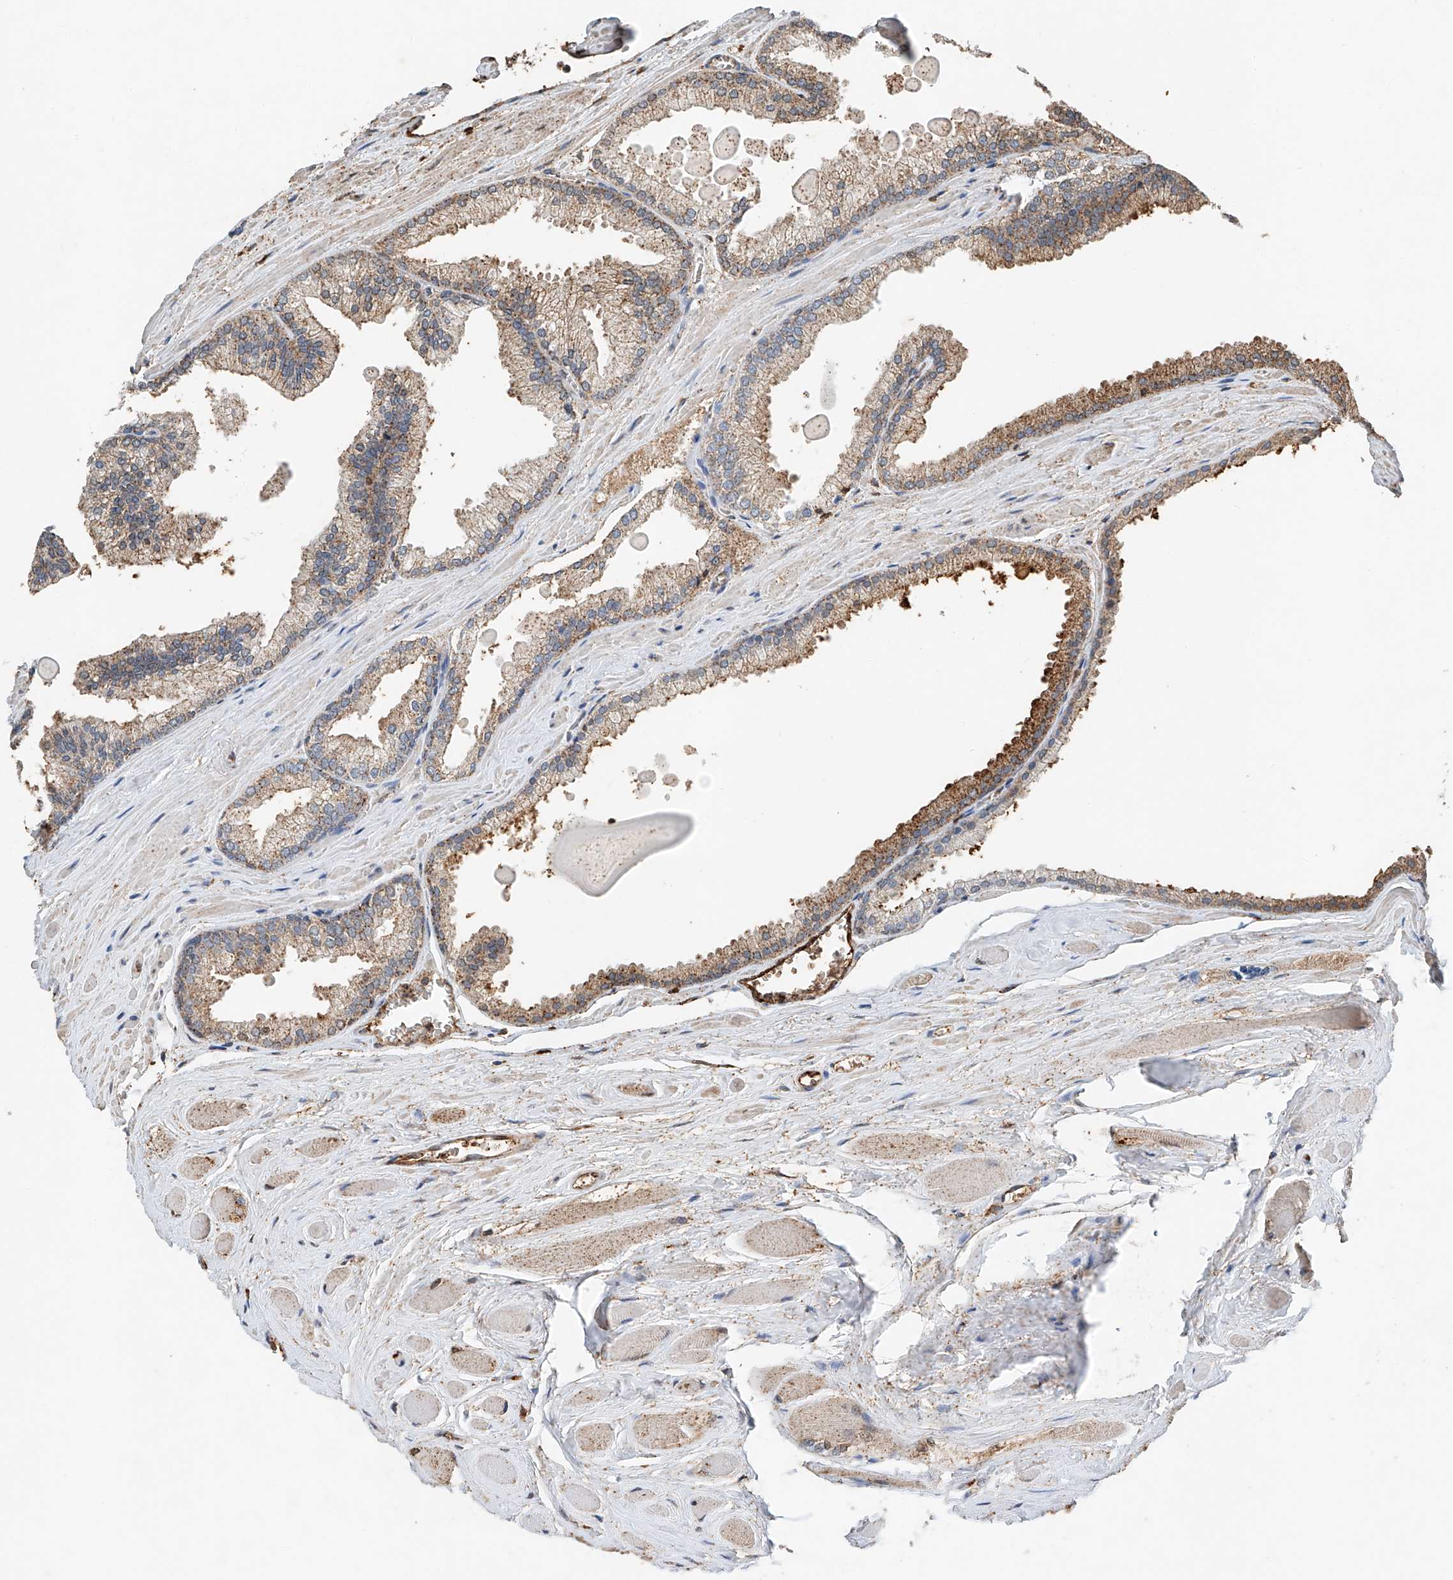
{"staining": {"intensity": "moderate", "quantity": "25%-75%", "location": "cytoplasmic/membranous"}, "tissue": "prostate cancer", "cell_type": "Tumor cells", "image_type": "cancer", "snomed": [{"axis": "morphology", "description": "Adenocarcinoma, Low grade"}, {"axis": "topography", "description": "Prostate"}], "caption": "Immunohistochemical staining of human prostate cancer demonstrates medium levels of moderate cytoplasmic/membranous staining in about 25%-75% of tumor cells.", "gene": "CTDP1", "patient": {"sex": "male", "age": 59}}